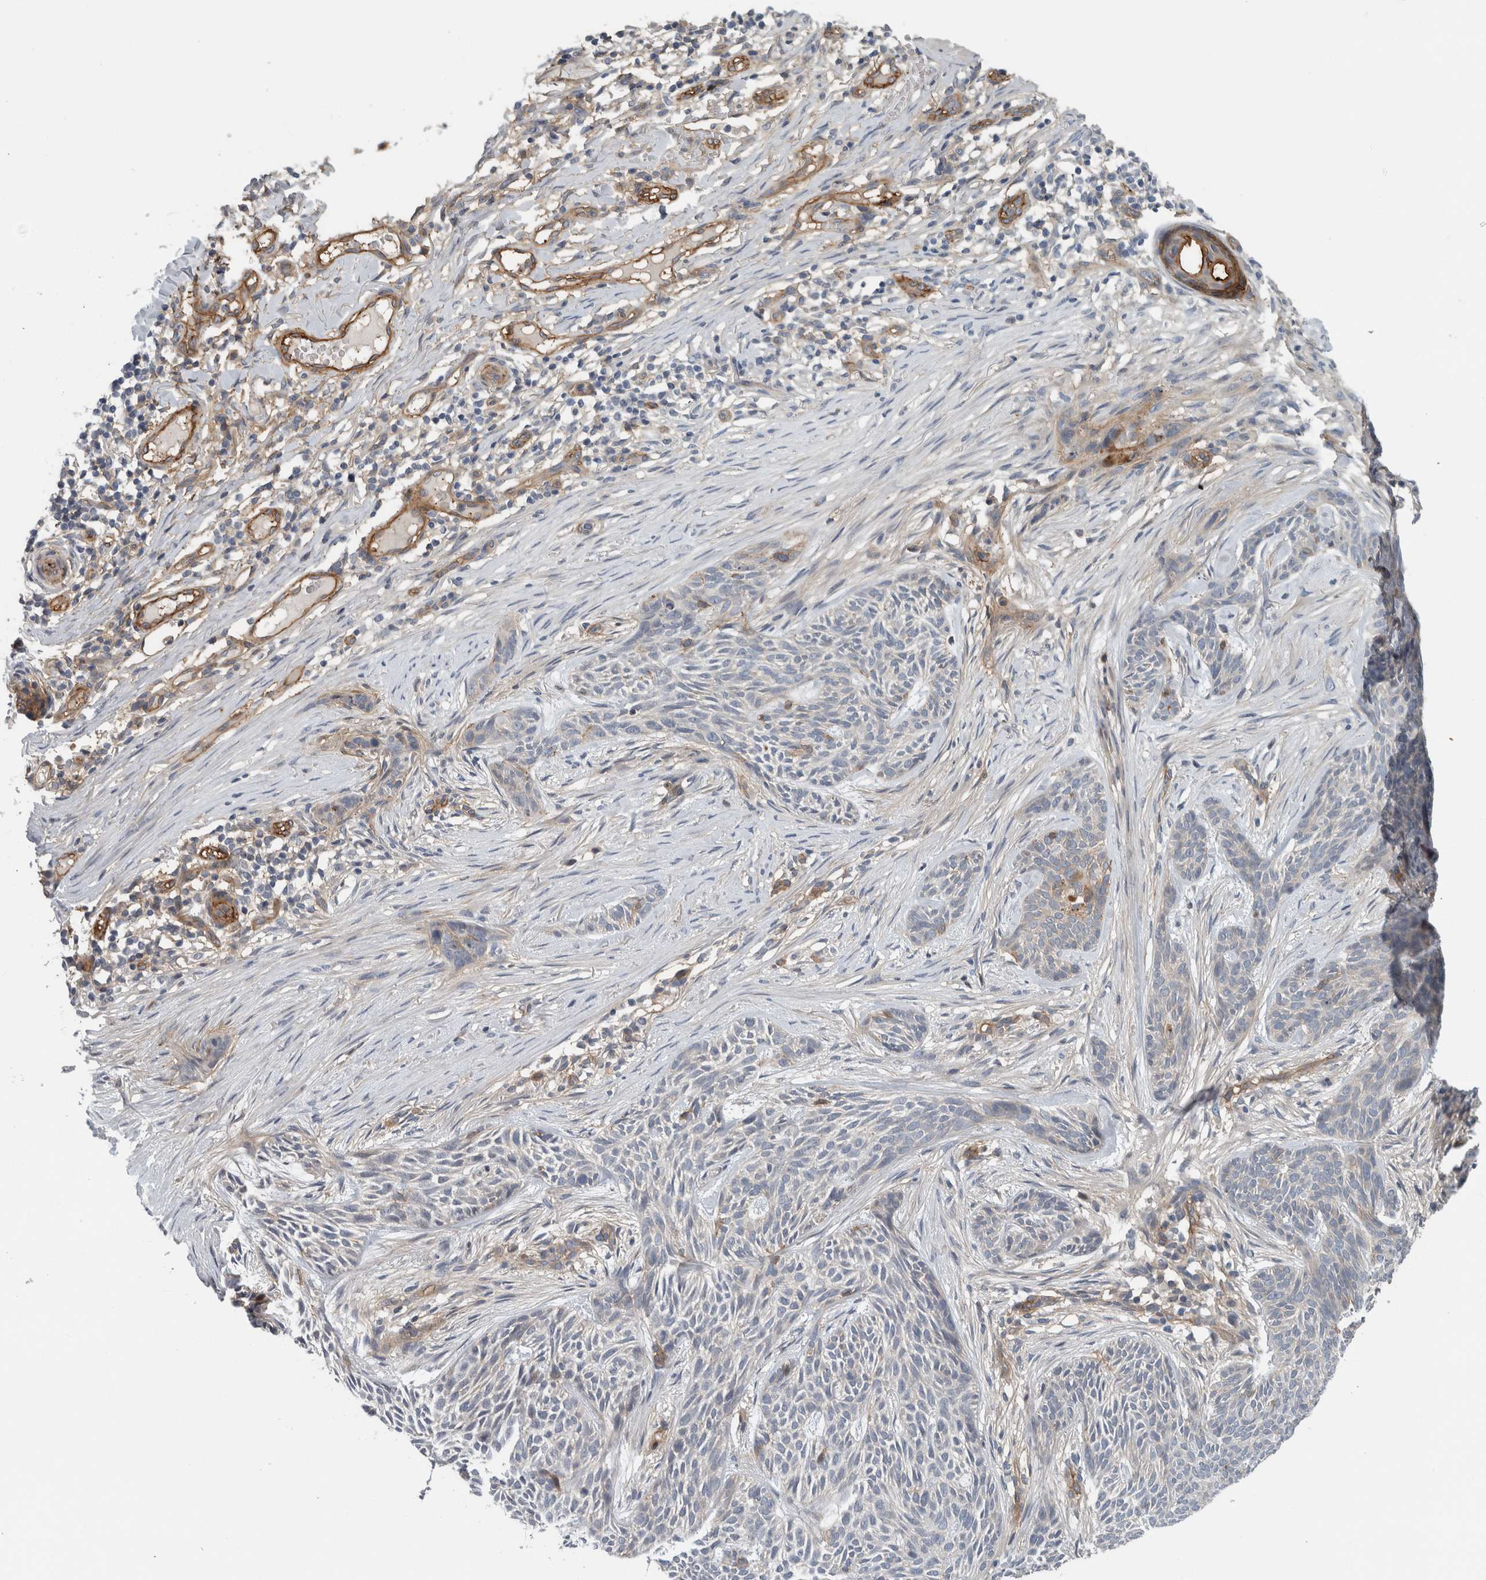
{"staining": {"intensity": "negative", "quantity": "none", "location": "none"}, "tissue": "skin cancer", "cell_type": "Tumor cells", "image_type": "cancer", "snomed": [{"axis": "morphology", "description": "Basal cell carcinoma"}, {"axis": "topography", "description": "Skin"}], "caption": "This is an IHC image of basal cell carcinoma (skin). There is no positivity in tumor cells.", "gene": "CD59", "patient": {"sex": "female", "age": 59}}